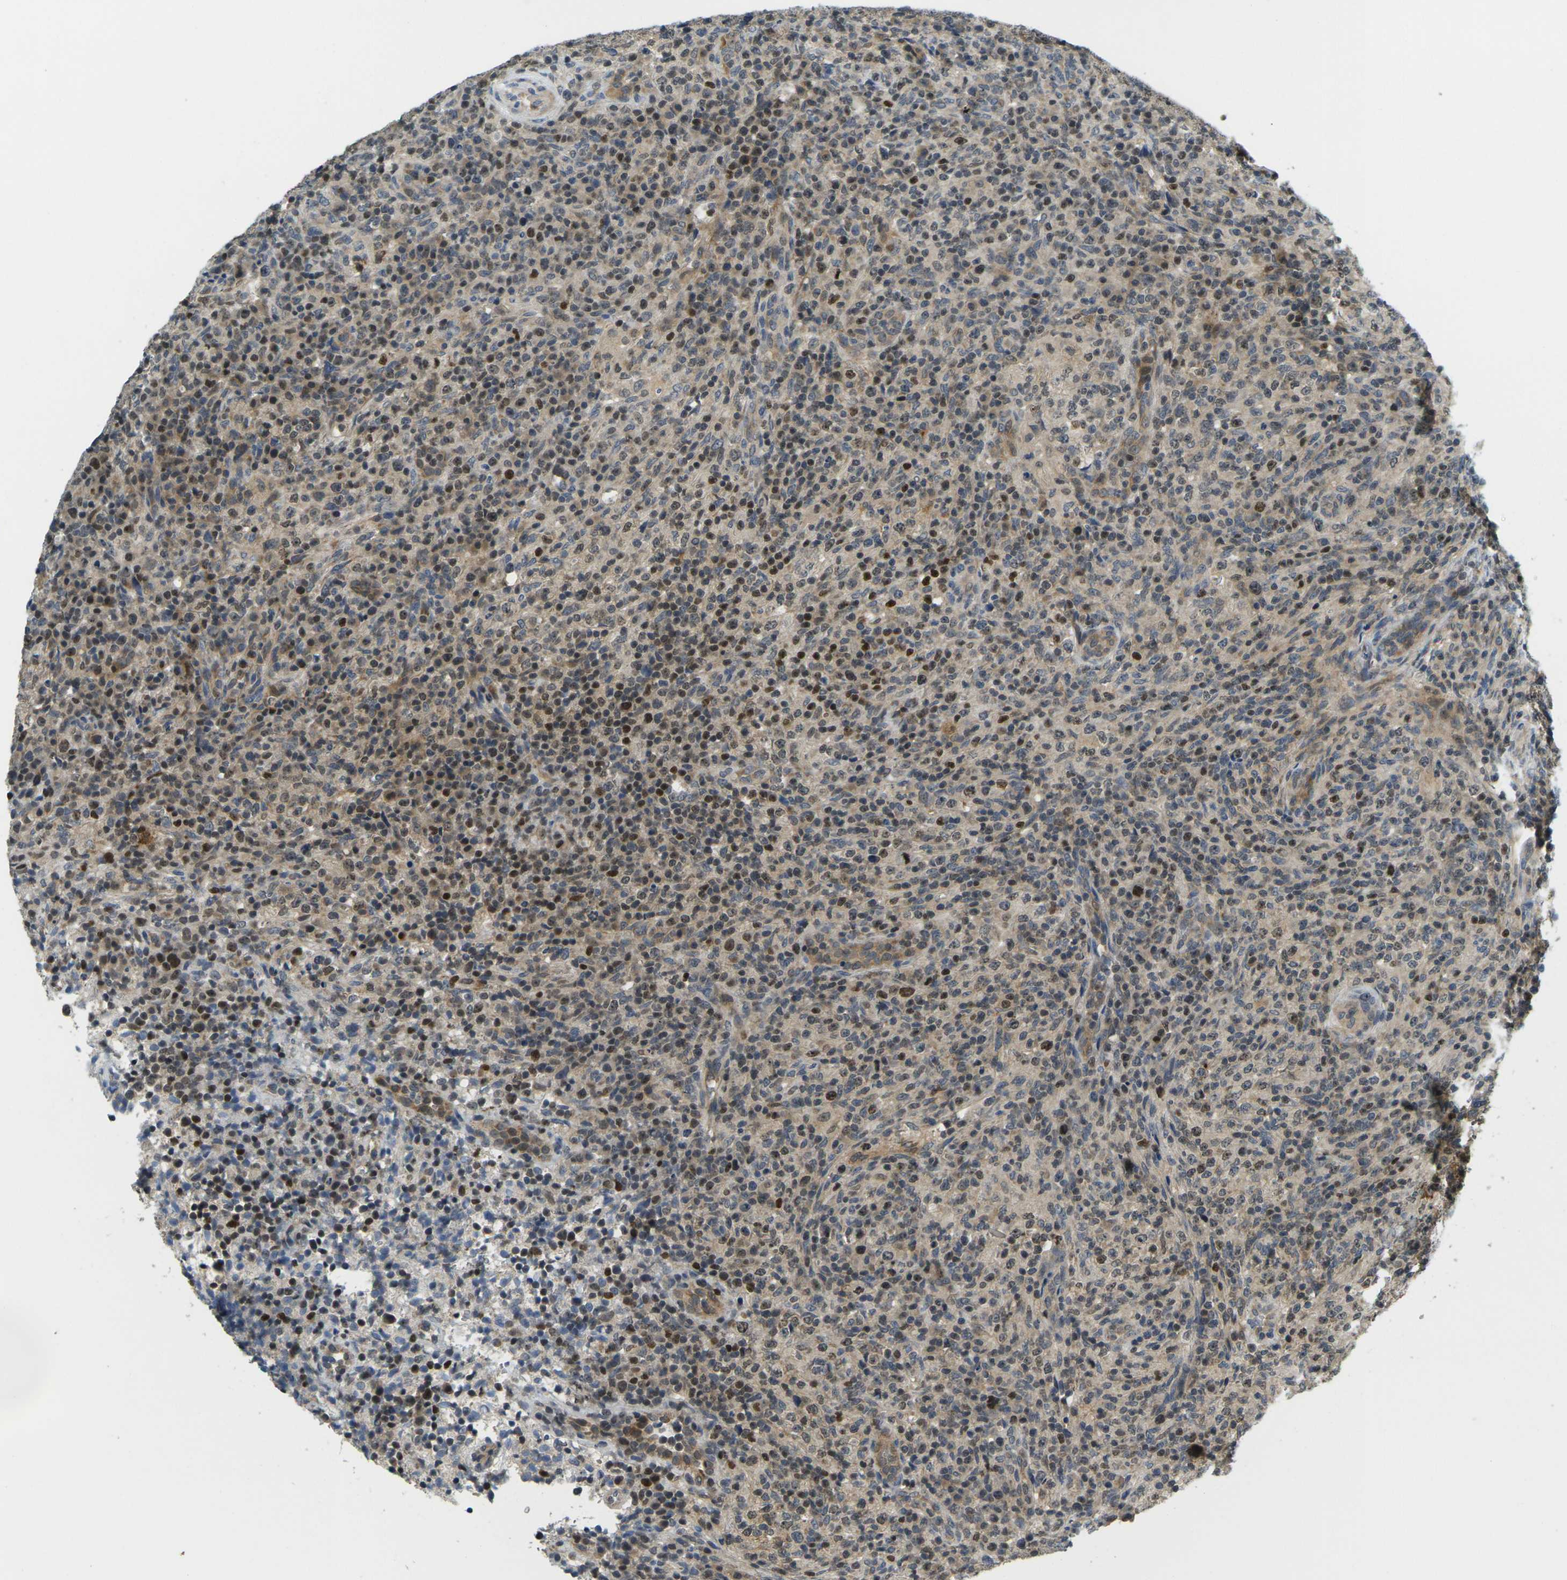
{"staining": {"intensity": "strong", "quantity": "25%-75%", "location": "cytoplasmic/membranous,nuclear"}, "tissue": "lymphoma", "cell_type": "Tumor cells", "image_type": "cancer", "snomed": [{"axis": "morphology", "description": "Malignant lymphoma, non-Hodgkin's type, High grade"}, {"axis": "topography", "description": "Lymph node"}], "caption": "The immunohistochemical stain shows strong cytoplasmic/membranous and nuclear positivity in tumor cells of lymphoma tissue.", "gene": "KLHL8", "patient": {"sex": "female", "age": 76}}